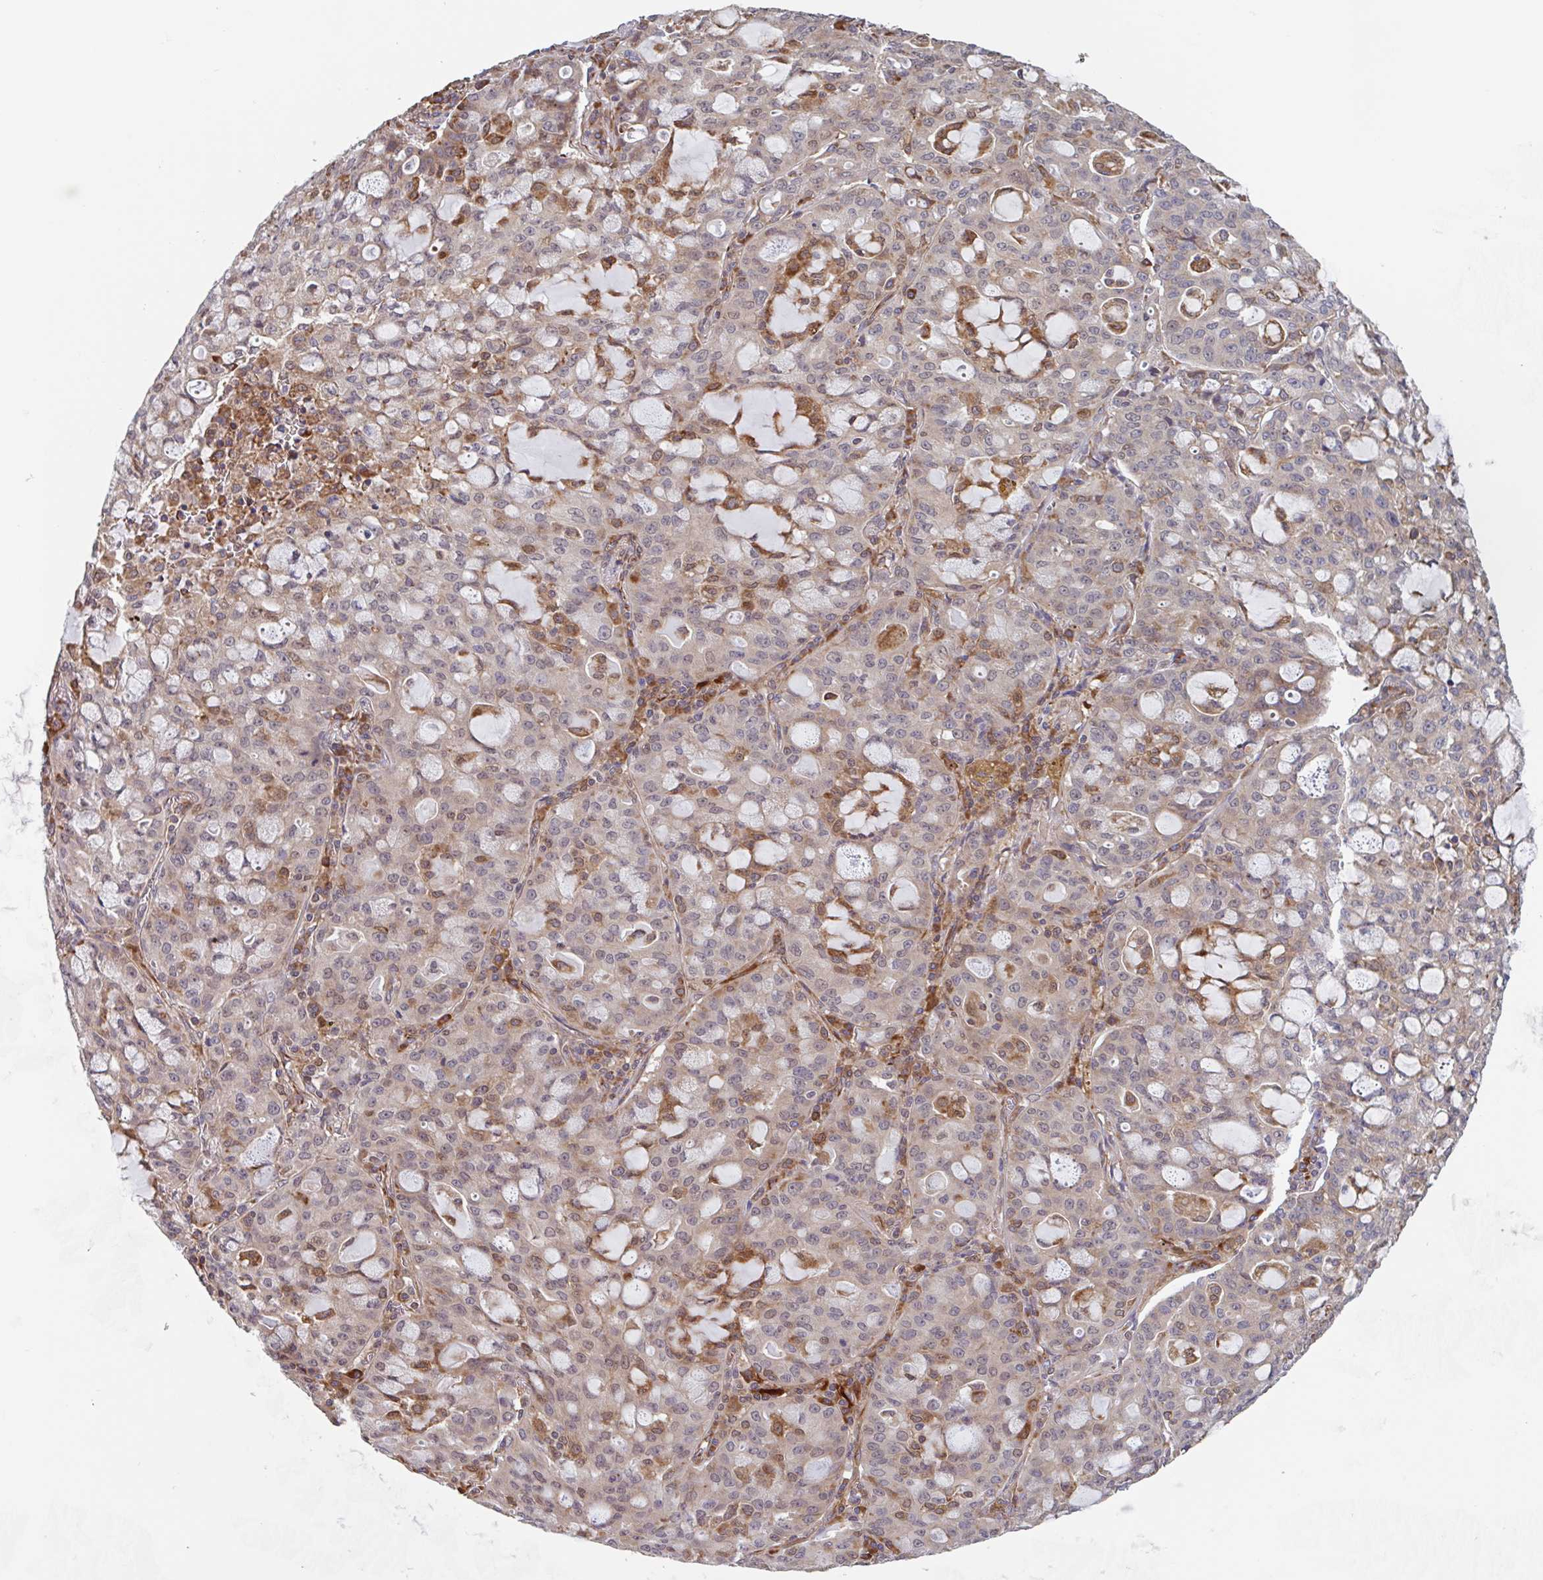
{"staining": {"intensity": "weak", "quantity": "<25%", "location": "nuclear"}, "tissue": "lung cancer", "cell_type": "Tumor cells", "image_type": "cancer", "snomed": [{"axis": "morphology", "description": "Adenocarcinoma, NOS"}, {"axis": "topography", "description": "Lung"}], "caption": "The immunohistochemistry (IHC) image has no significant expression in tumor cells of lung cancer tissue. (DAB IHC visualized using brightfield microscopy, high magnification).", "gene": "NUB1", "patient": {"sex": "female", "age": 44}}